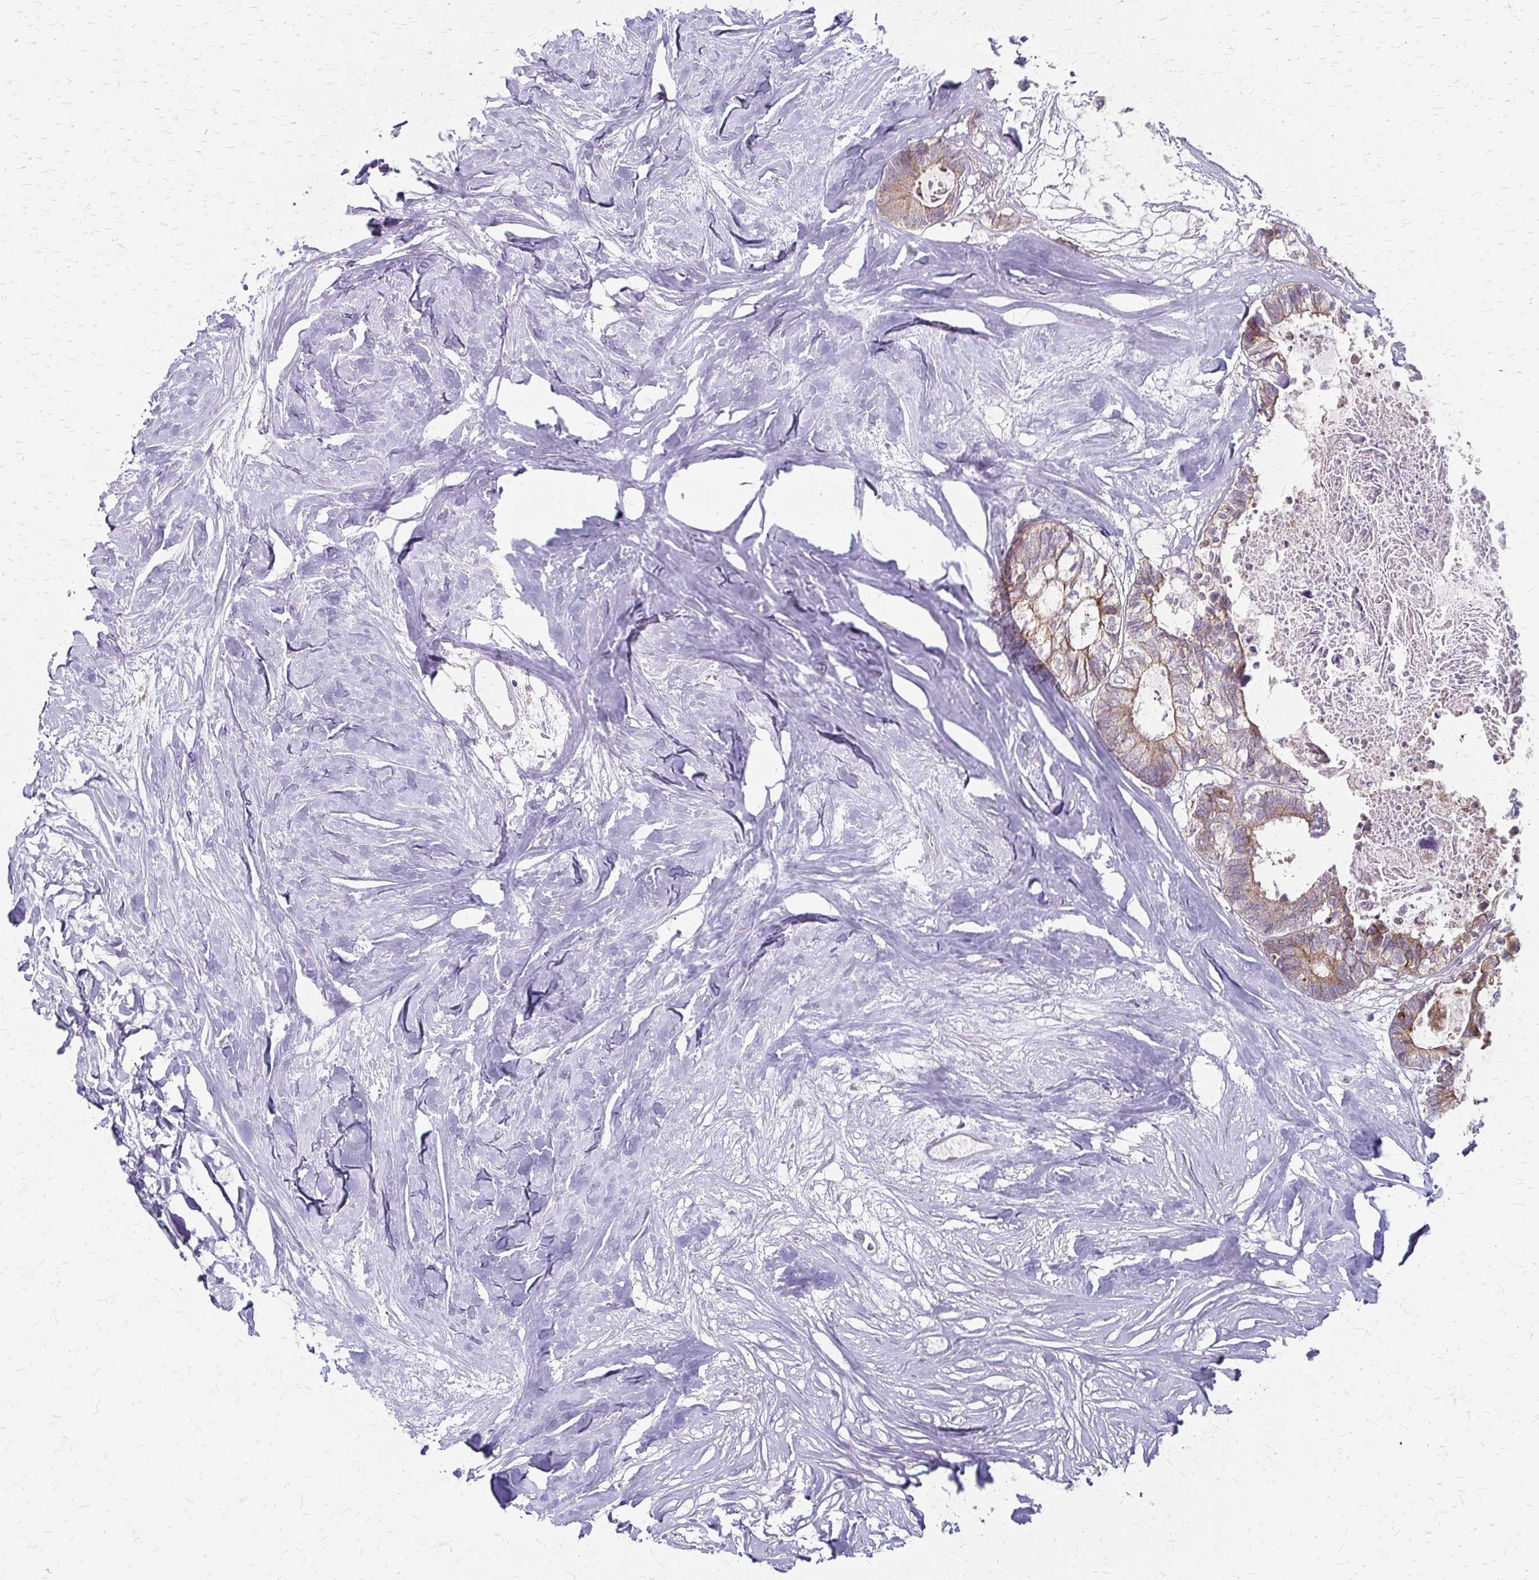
{"staining": {"intensity": "moderate", "quantity": ">75%", "location": "cytoplasmic/membranous"}, "tissue": "colorectal cancer", "cell_type": "Tumor cells", "image_type": "cancer", "snomed": [{"axis": "morphology", "description": "Adenocarcinoma, NOS"}, {"axis": "topography", "description": "Colon"}, {"axis": "topography", "description": "Rectum"}], "caption": "Immunohistochemical staining of human colorectal cancer (adenocarcinoma) shows medium levels of moderate cytoplasmic/membranous staining in about >75% of tumor cells. (DAB (3,3'-diaminobenzidine) IHC with brightfield microscopy, high magnification).", "gene": "ZNF383", "patient": {"sex": "male", "age": 57}}